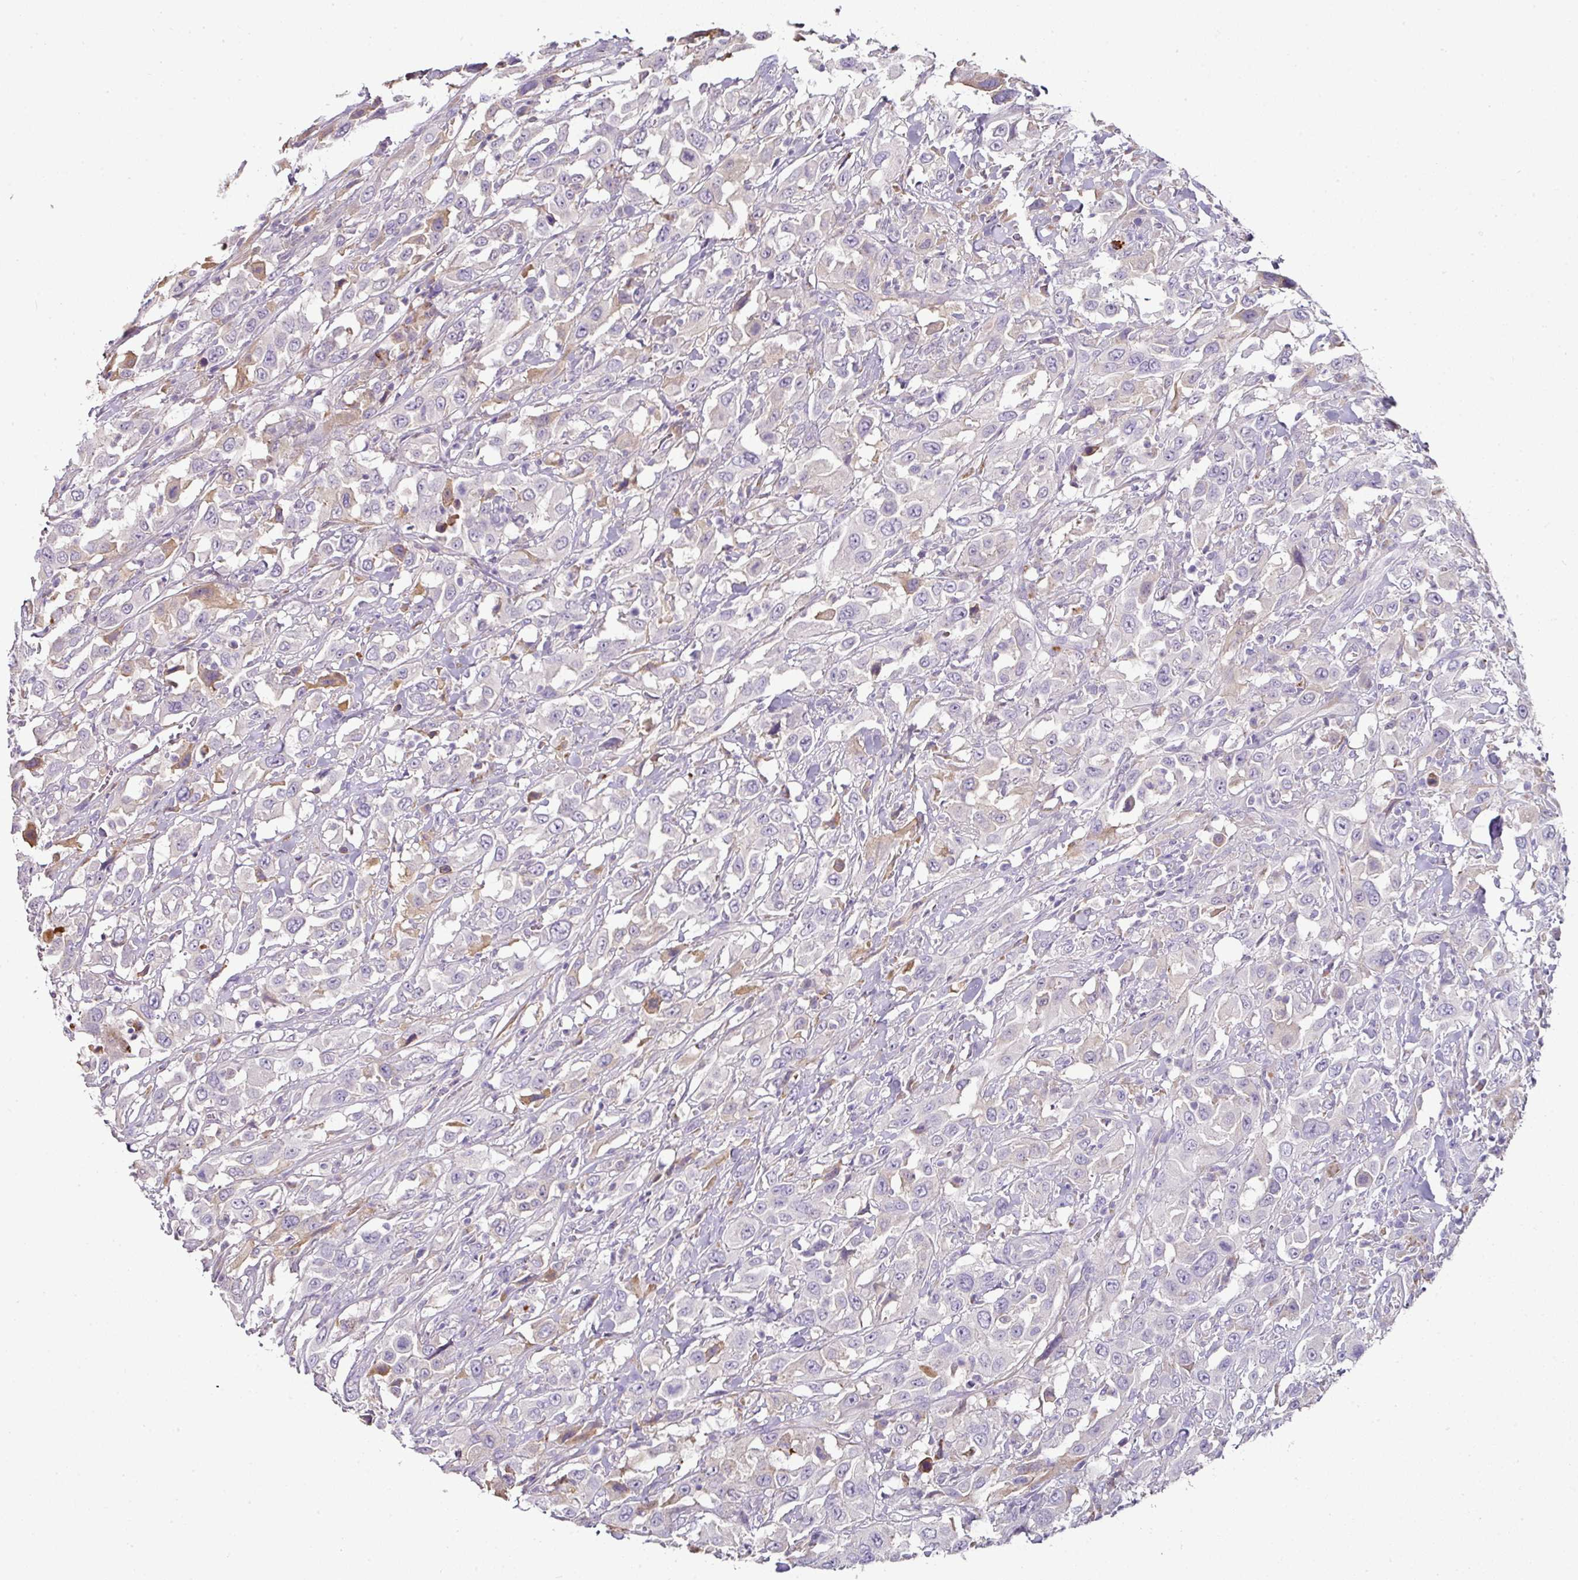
{"staining": {"intensity": "weak", "quantity": "<25%", "location": "cytoplasmic/membranous"}, "tissue": "urothelial cancer", "cell_type": "Tumor cells", "image_type": "cancer", "snomed": [{"axis": "morphology", "description": "Urothelial carcinoma, High grade"}, {"axis": "topography", "description": "Urinary bladder"}], "caption": "Image shows no significant protein positivity in tumor cells of urothelial cancer.", "gene": "CCZ1", "patient": {"sex": "male", "age": 61}}